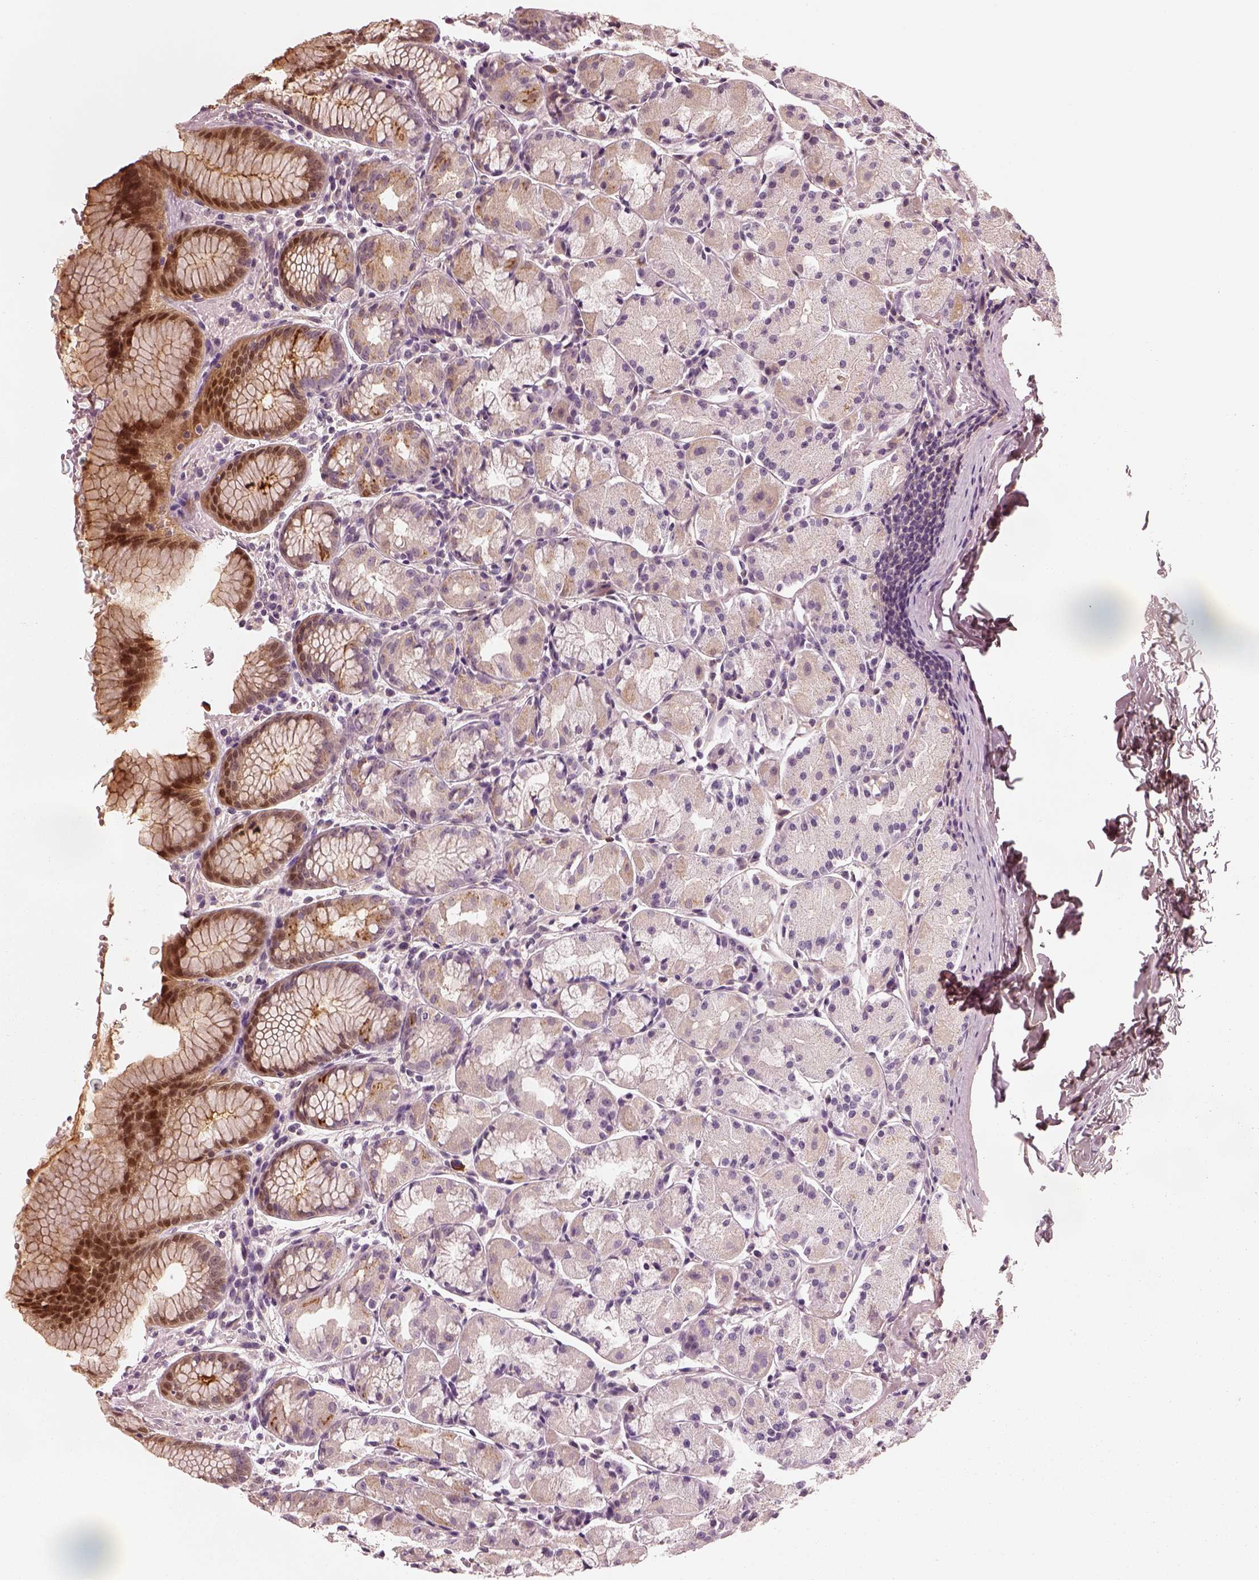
{"staining": {"intensity": "strong", "quantity": "25%-75%", "location": "cytoplasmic/membranous,nuclear"}, "tissue": "stomach", "cell_type": "Glandular cells", "image_type": "normal", "snomed": [{"axis": "morphology", "description": "Normal tissue, NOS"}, {"axis": "topography", "description": "Stomach, upper"}], "caption": "Immunohistochemical staining of unremarkable human stomach reveals high levels of strong cytoplasmic/membranous,nuclear positivity in about 25%-75% of glandular cells.", "gene": "SDCBP2", "patient": {"sex": "male", "age": 47}}